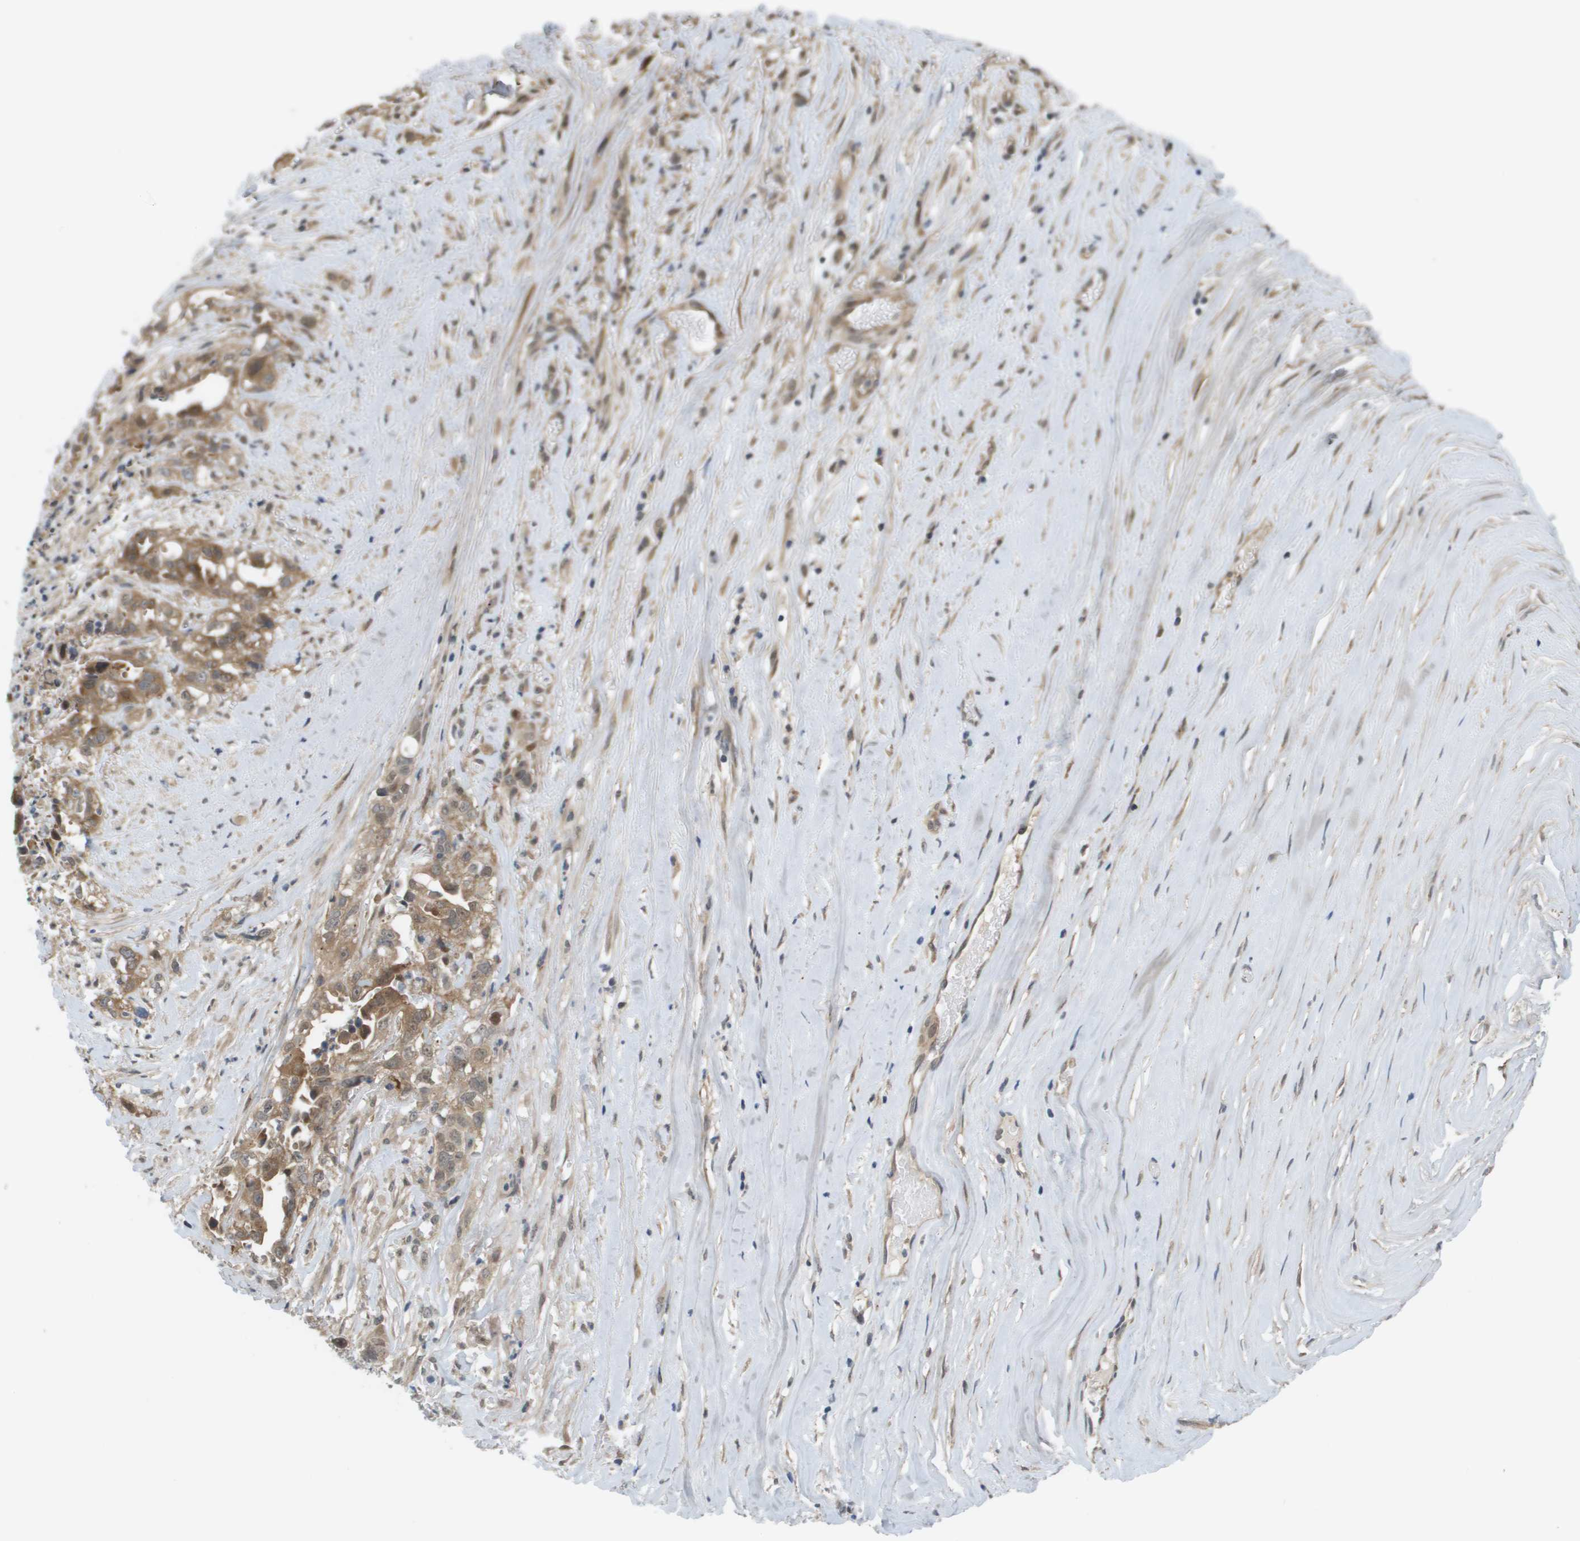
{"staining": {"intensity": "moderate", "quantity": ">75%", "location": "cytoplasmic/membranous"}, "tissue": "liver cancer", "cell_type": "Tumor cells", "image_type": "cancer", "snomed": [{"axis": "morphology", "description": "Cholangiocarcinoma"}, {"axis": "topography", "description": "Liver"}], "caption": "Immunohistochemistry of human cholangiocarcinoma (liver) demonstrates medium levels of moderate cytoplasmic/membranous staining in about >75% of tumor cells.", "gene": "CTPS2", "patient": {"sex": "female", "age": 70}}